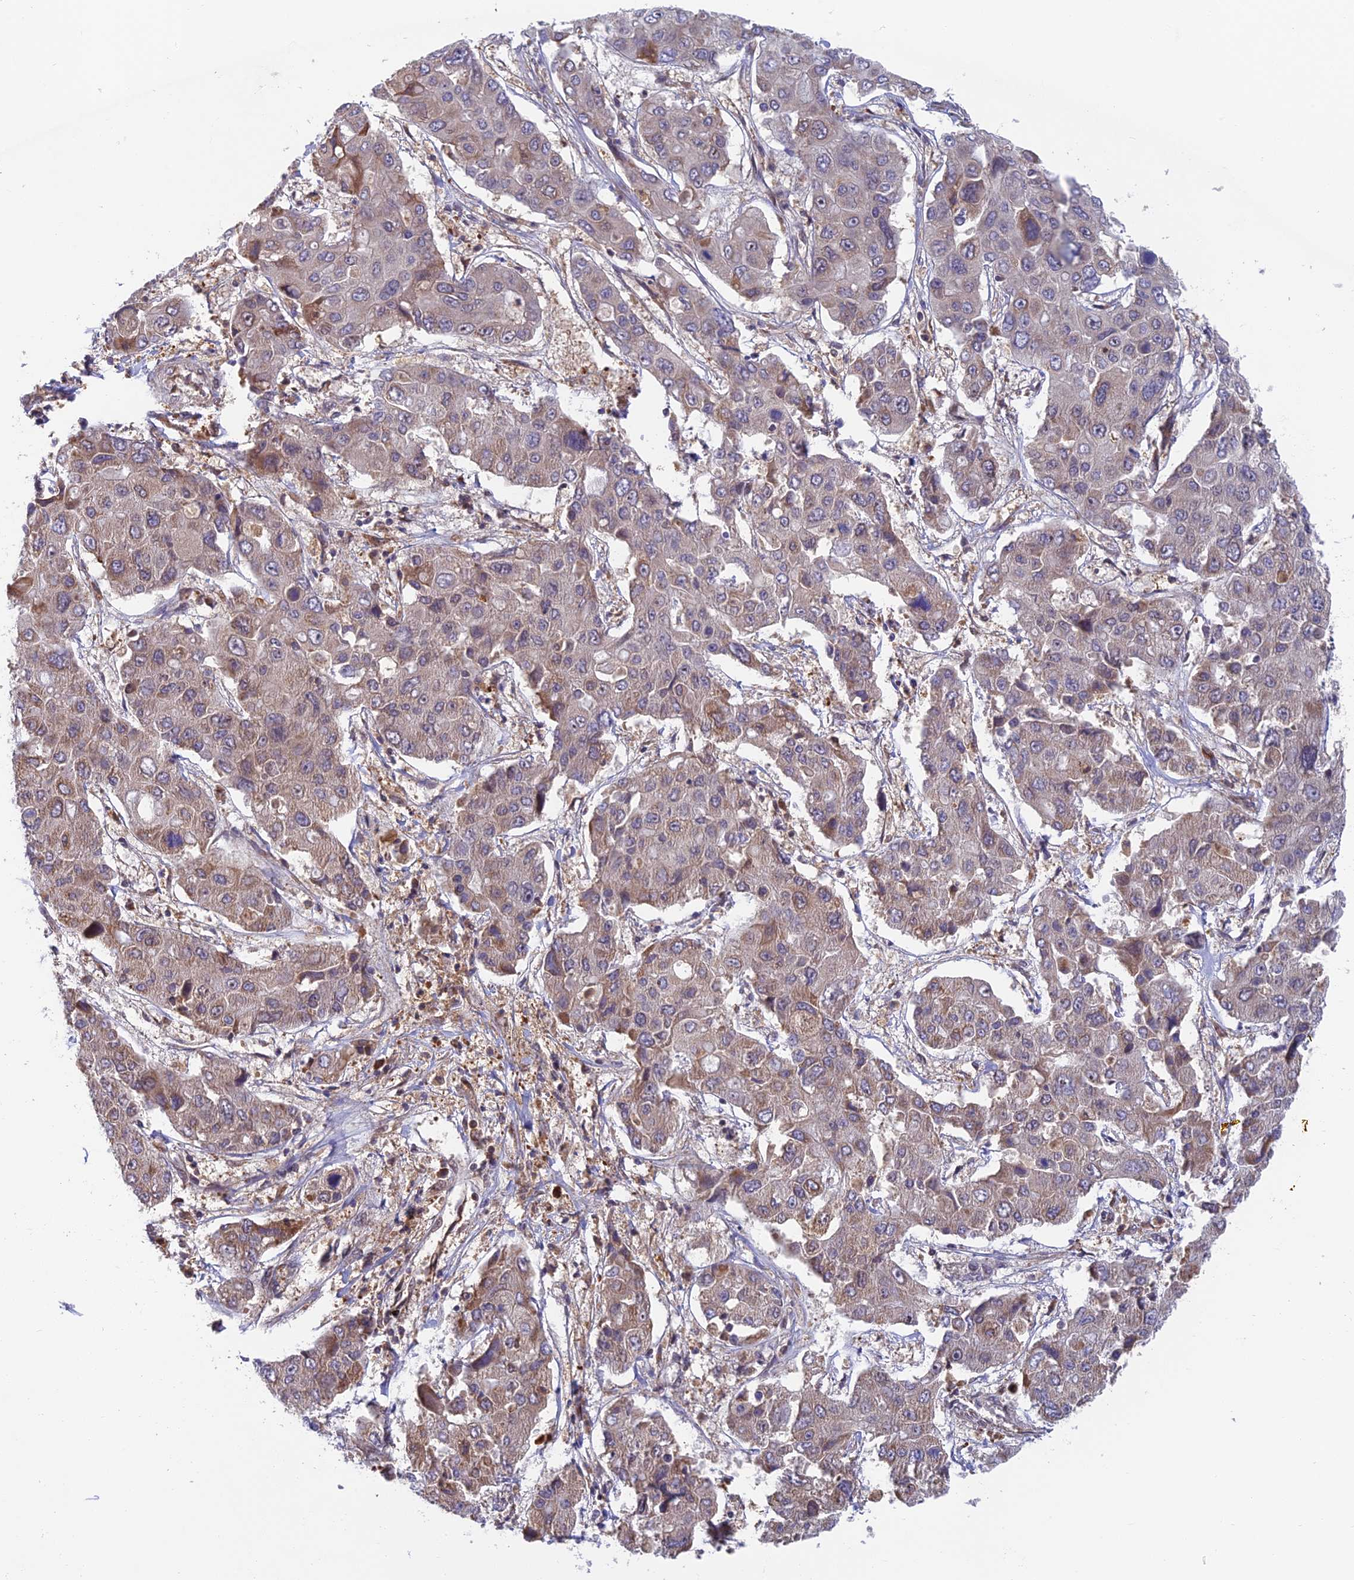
{"staining": {"intensity": "negative", "quantity": "none", "location": "none"}, "tissue": "liver cancer", "cell_type": "Tumor cells", "image_type": "cancer", "snomed": [{"axis": "morphology", "description": "Cholangiocarcinoma"}, {"axis": "topography", "description": "Liver"}], "caption": "Protein analysis of liver cancer (cholangiocarcinoma) displays no significant expression in tumor cells.", "gene": "IPO5", "patient": {"sex": "male", "age": 67}}